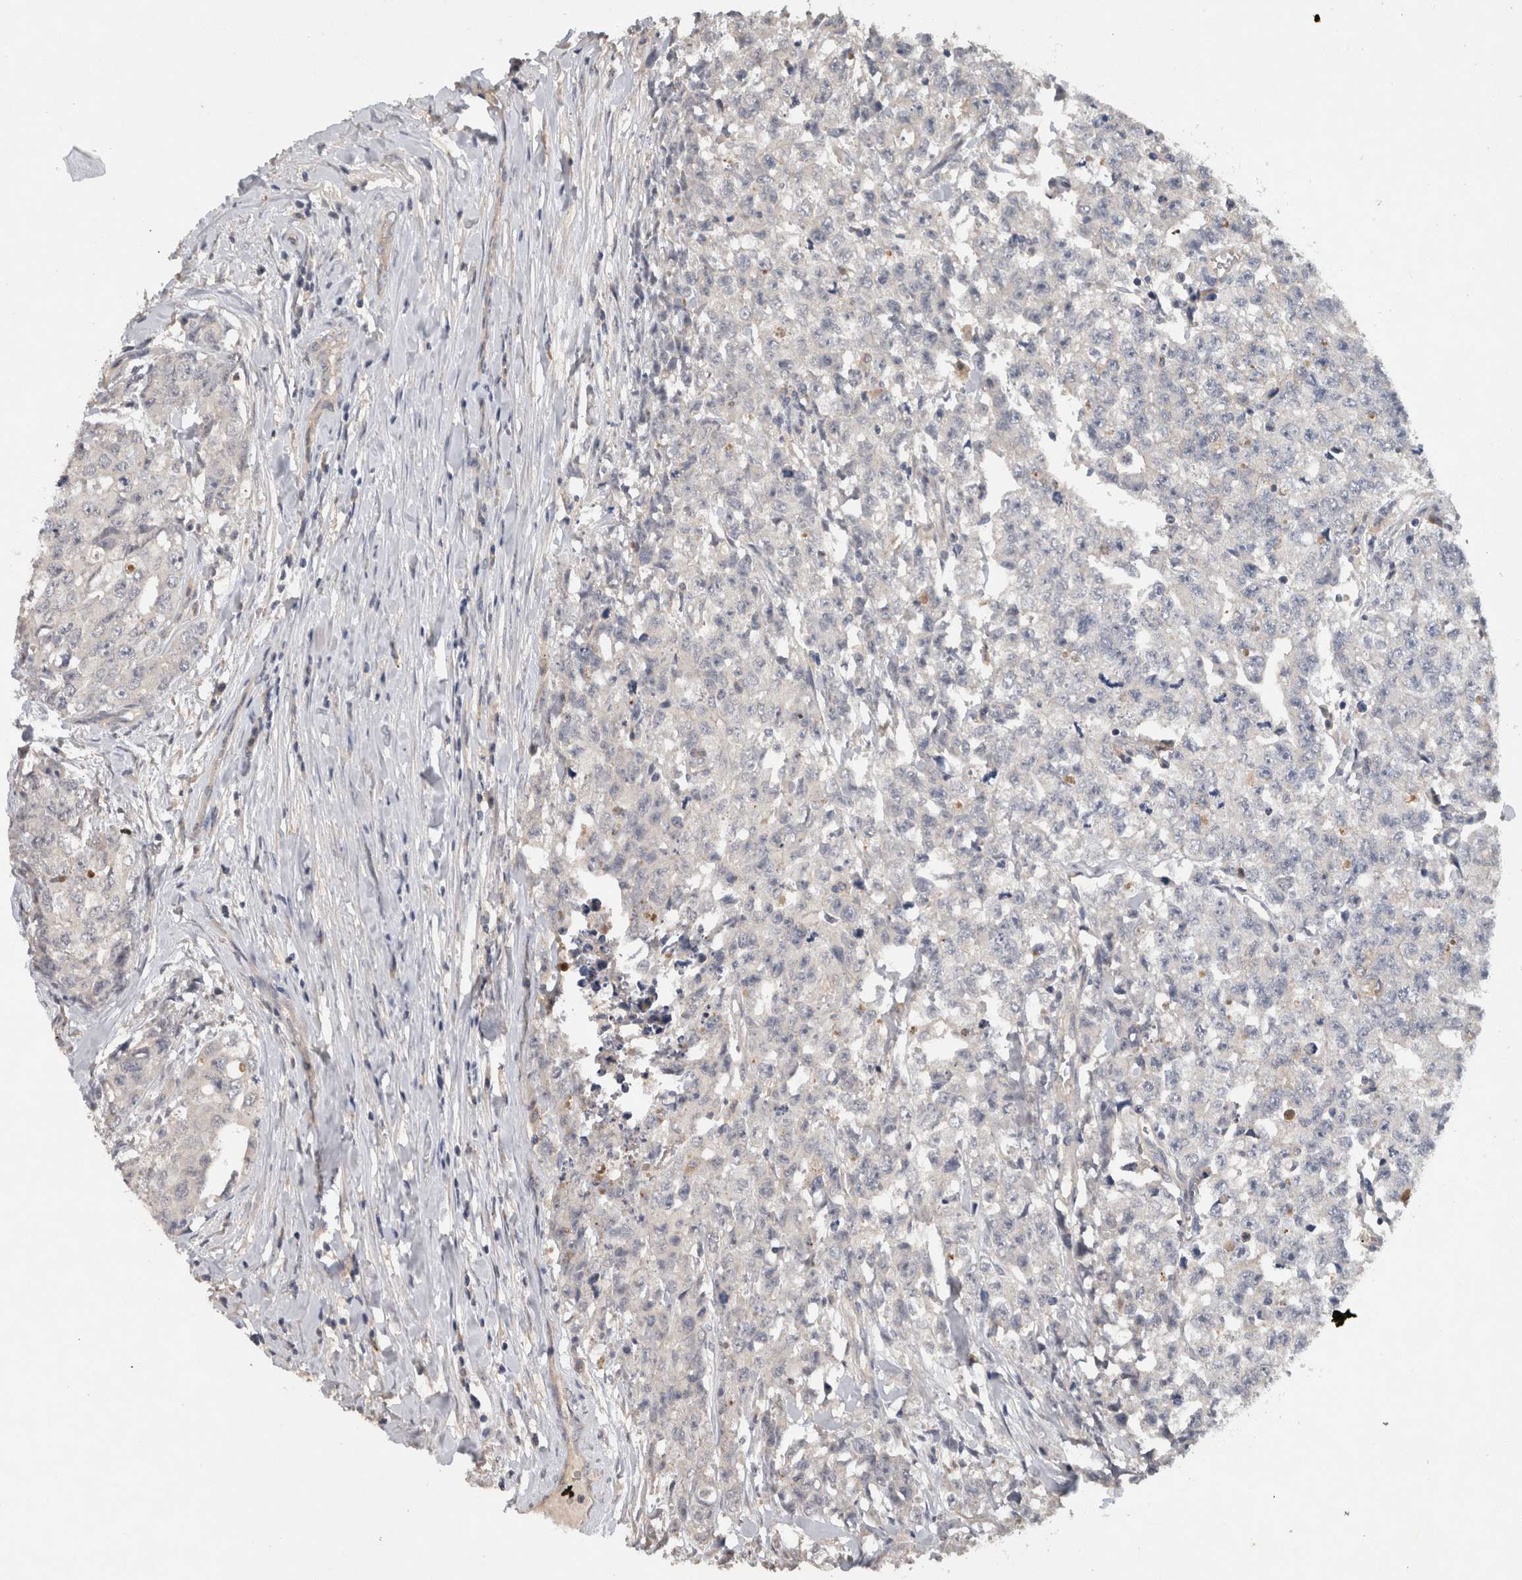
{"staining": {"intensity": "negative", "quantity": "none", "location": "none"}, "tissue": "testis cancer", "cell_type": "Tumor cells", "image_type": "cancer", "snomed": [{"axis": "morphology", "description": "Carcinoma, Embryonal, NOS"}, {"axis": "topography", "description": "Testis"}], "caption": "Testis cancer stained for a protein using immunohistochemistry demonstrates no positivity tumor cells.", "gene": "HEXD", "patient": {"sex": "male", "age": 28}}